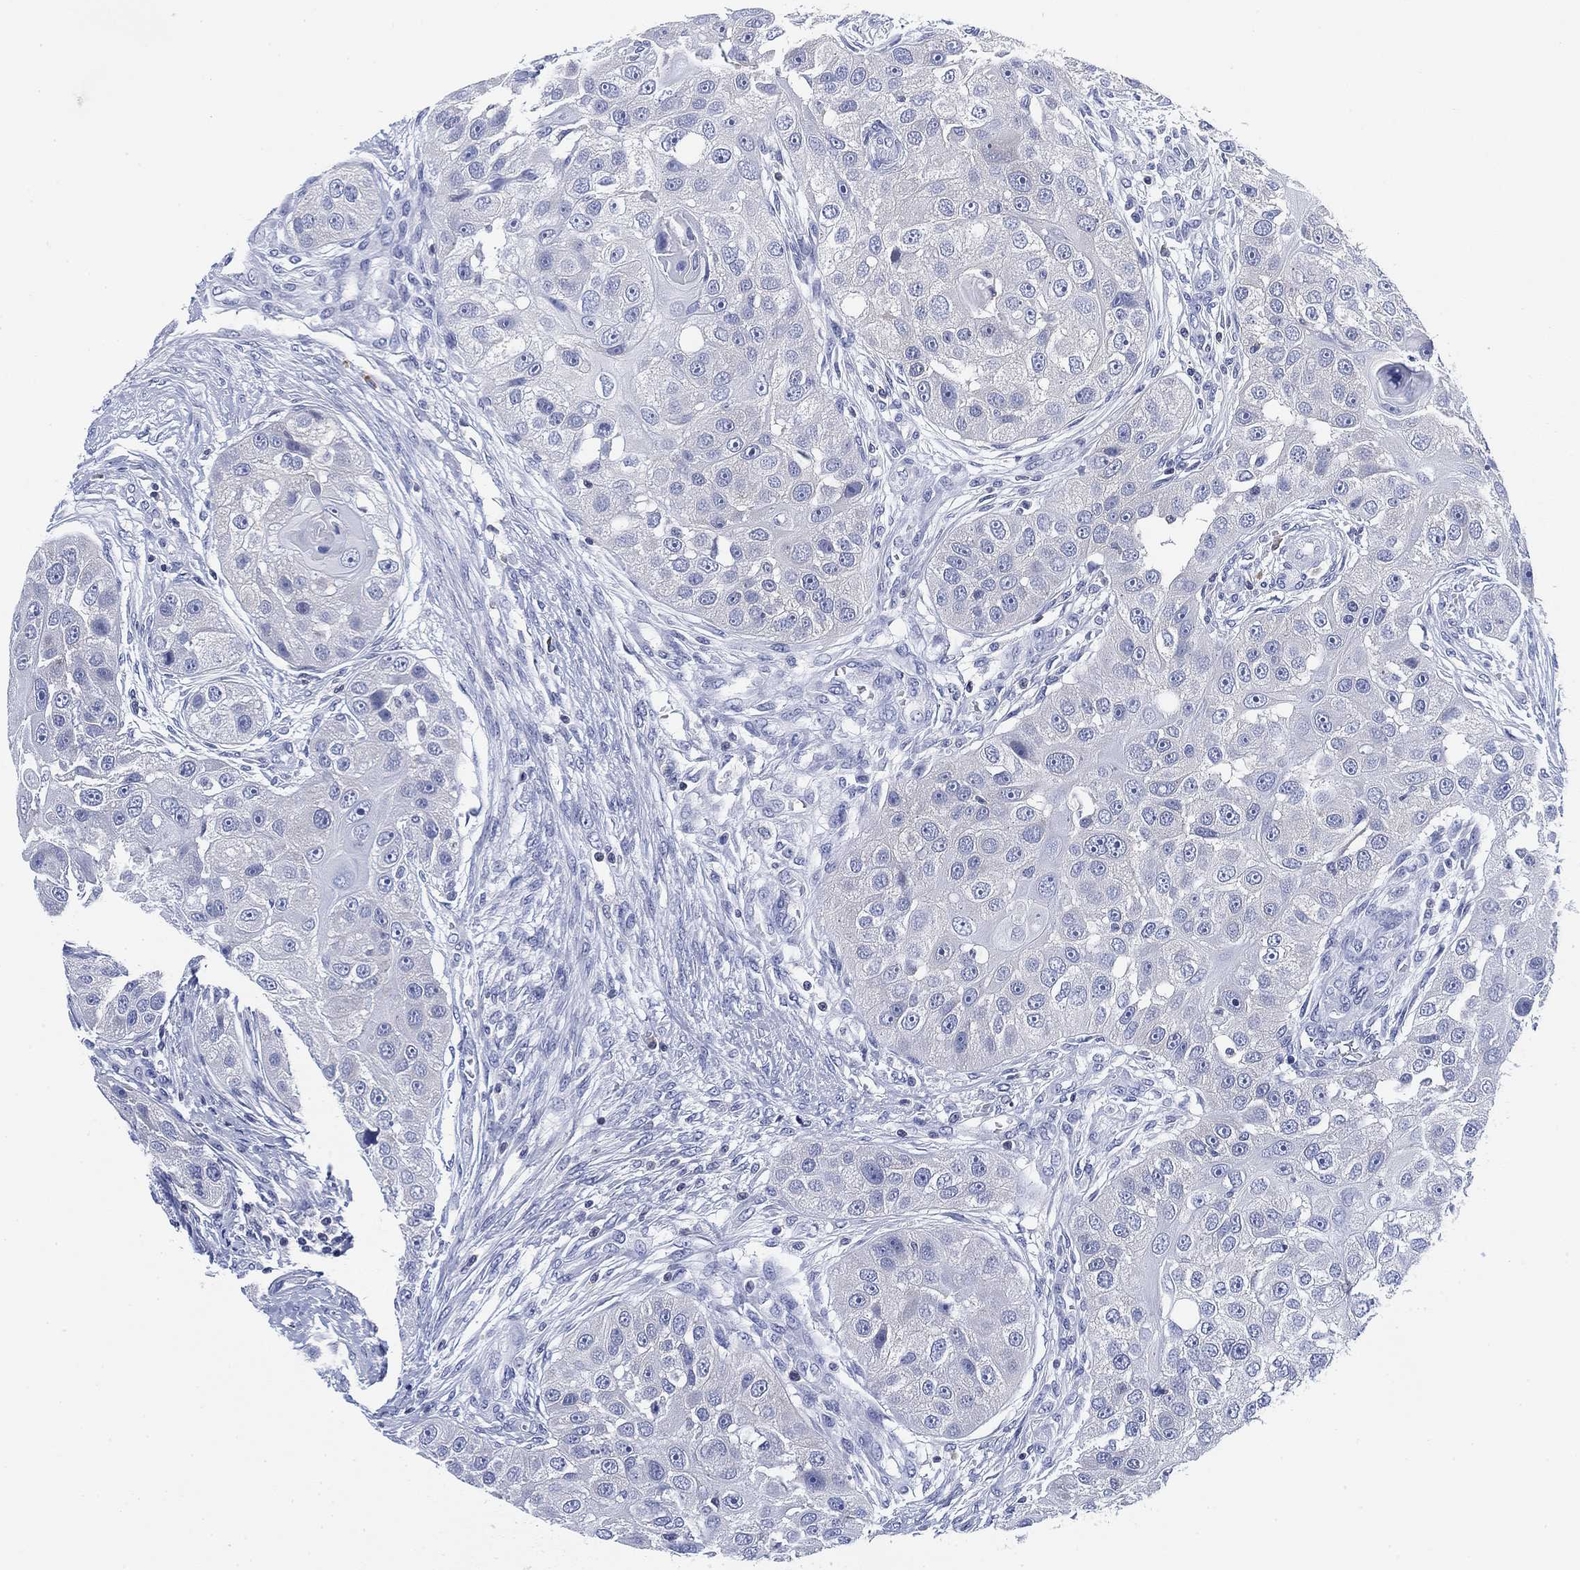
{"staining": {"intensity": "negative", "quantity": "none", "location": "none"}, "tissue": "head and neck cancer", "cell_type": "Tumor cells", "image_type": "cancer", "snomed": [{"axis": "morphology", "description": "Normal tissue, NOS"}, {"axis": "morphology", "description": "Squamous cell carcinoma, NOS"}, {"axis": "topography", "description": "Skeletal muscle"}, {"axis": "topography", "description": "Head-Neck"}], "caption": "There is no significant positivity in tumor cells of head and neck cancer (squamous cell carcinoma).", "gene": "FYB1", "patient": {"sex": "male", "age": 51}}